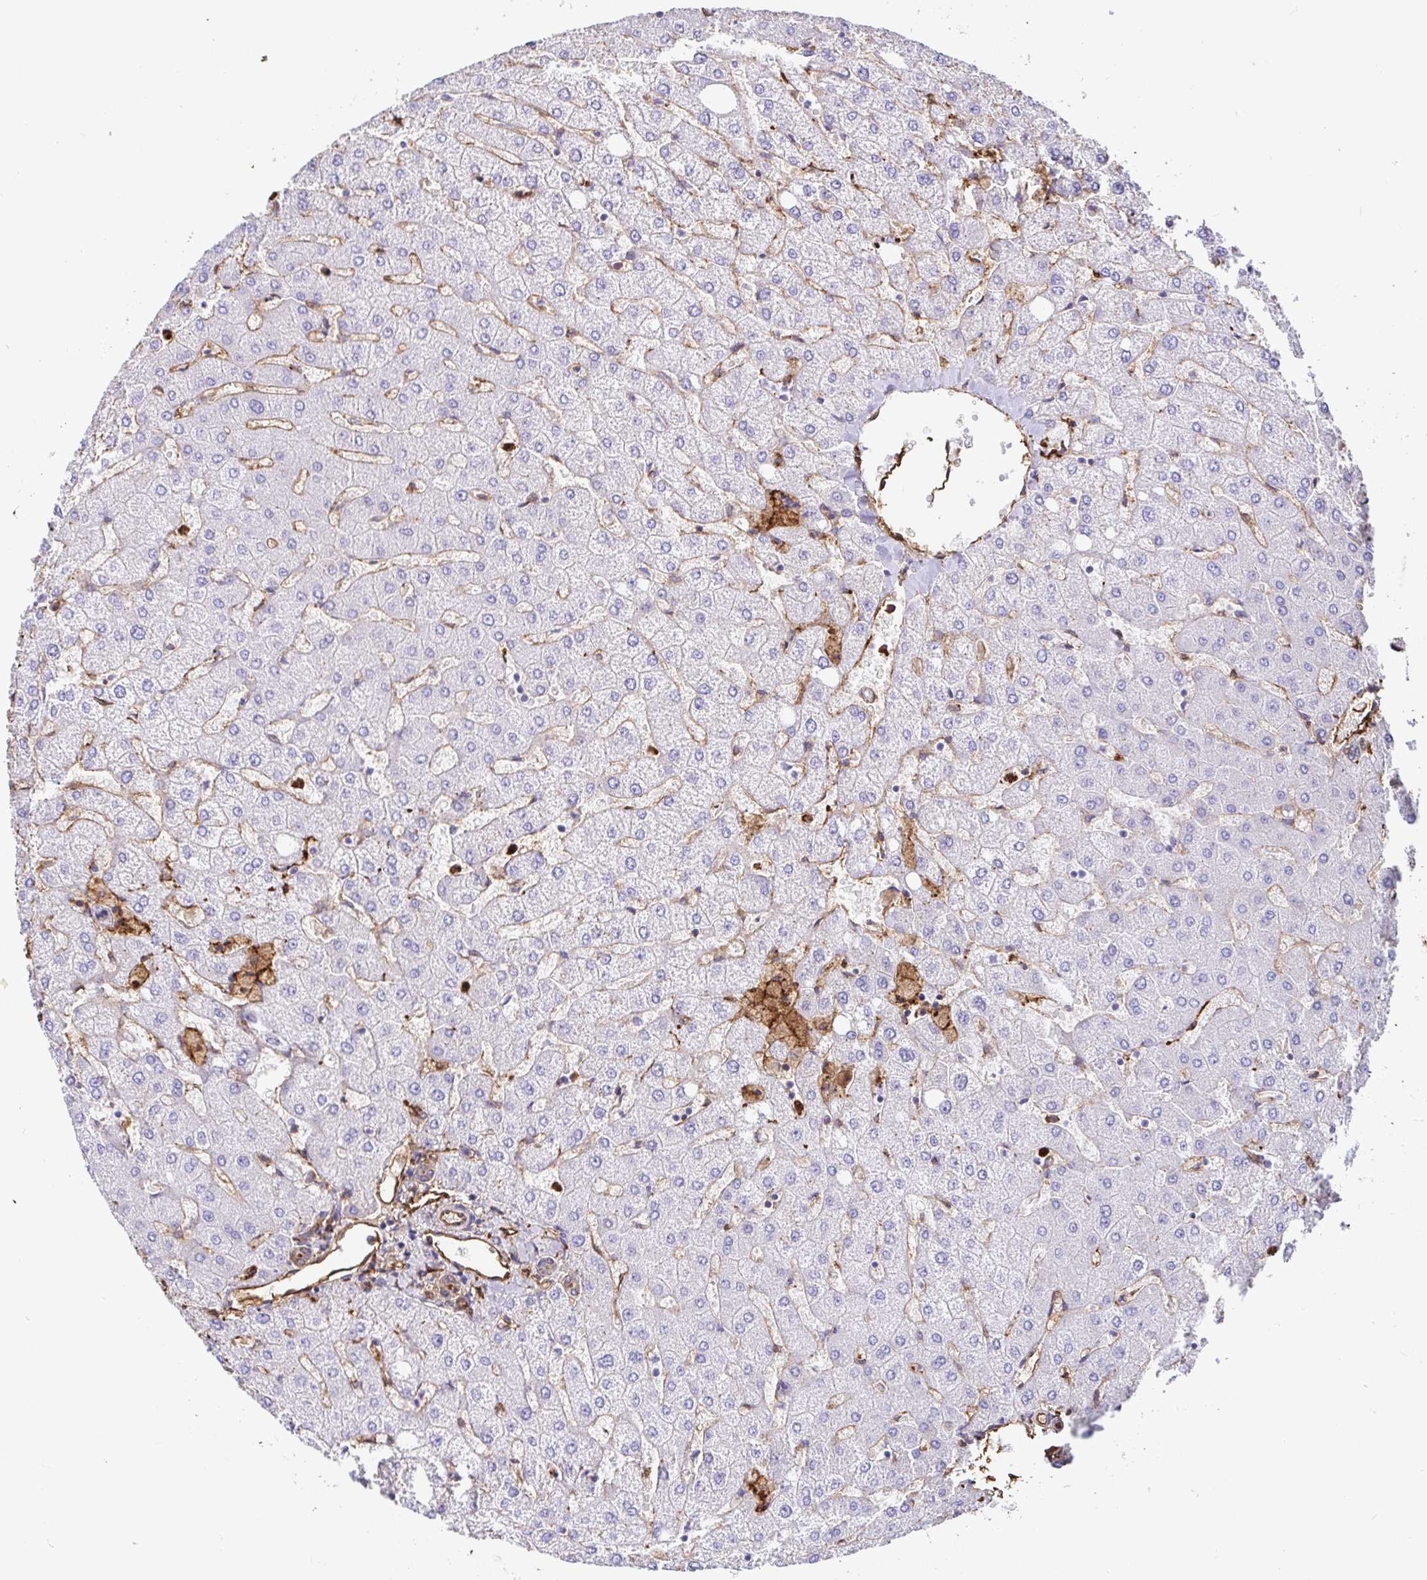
{"staining": {"intensity": "weak", "quantity": "<25%", "location": "cytoplasmic/membranous"}, "tissue": "liver", "cell_type": "Cholangiocytes", "image_type": "normal", "snomed": [{"axis": "morphology", "description": "Normal tissue, NOS"}, {"axis": "topography", "description": "Liver"}], "caption": "Liver was stained to show a protein in brown. There is no significant positivity in cholangiocytes. (Stains: DAB (3,3'-diaminobenzidine) immunohistochemistry (IHC) with hematoxylin counter stain, Microscopy: brightfield microscopy at high magnification).", "gene": "ANXA2", "patient": {"sex": "female", "age": 54}}